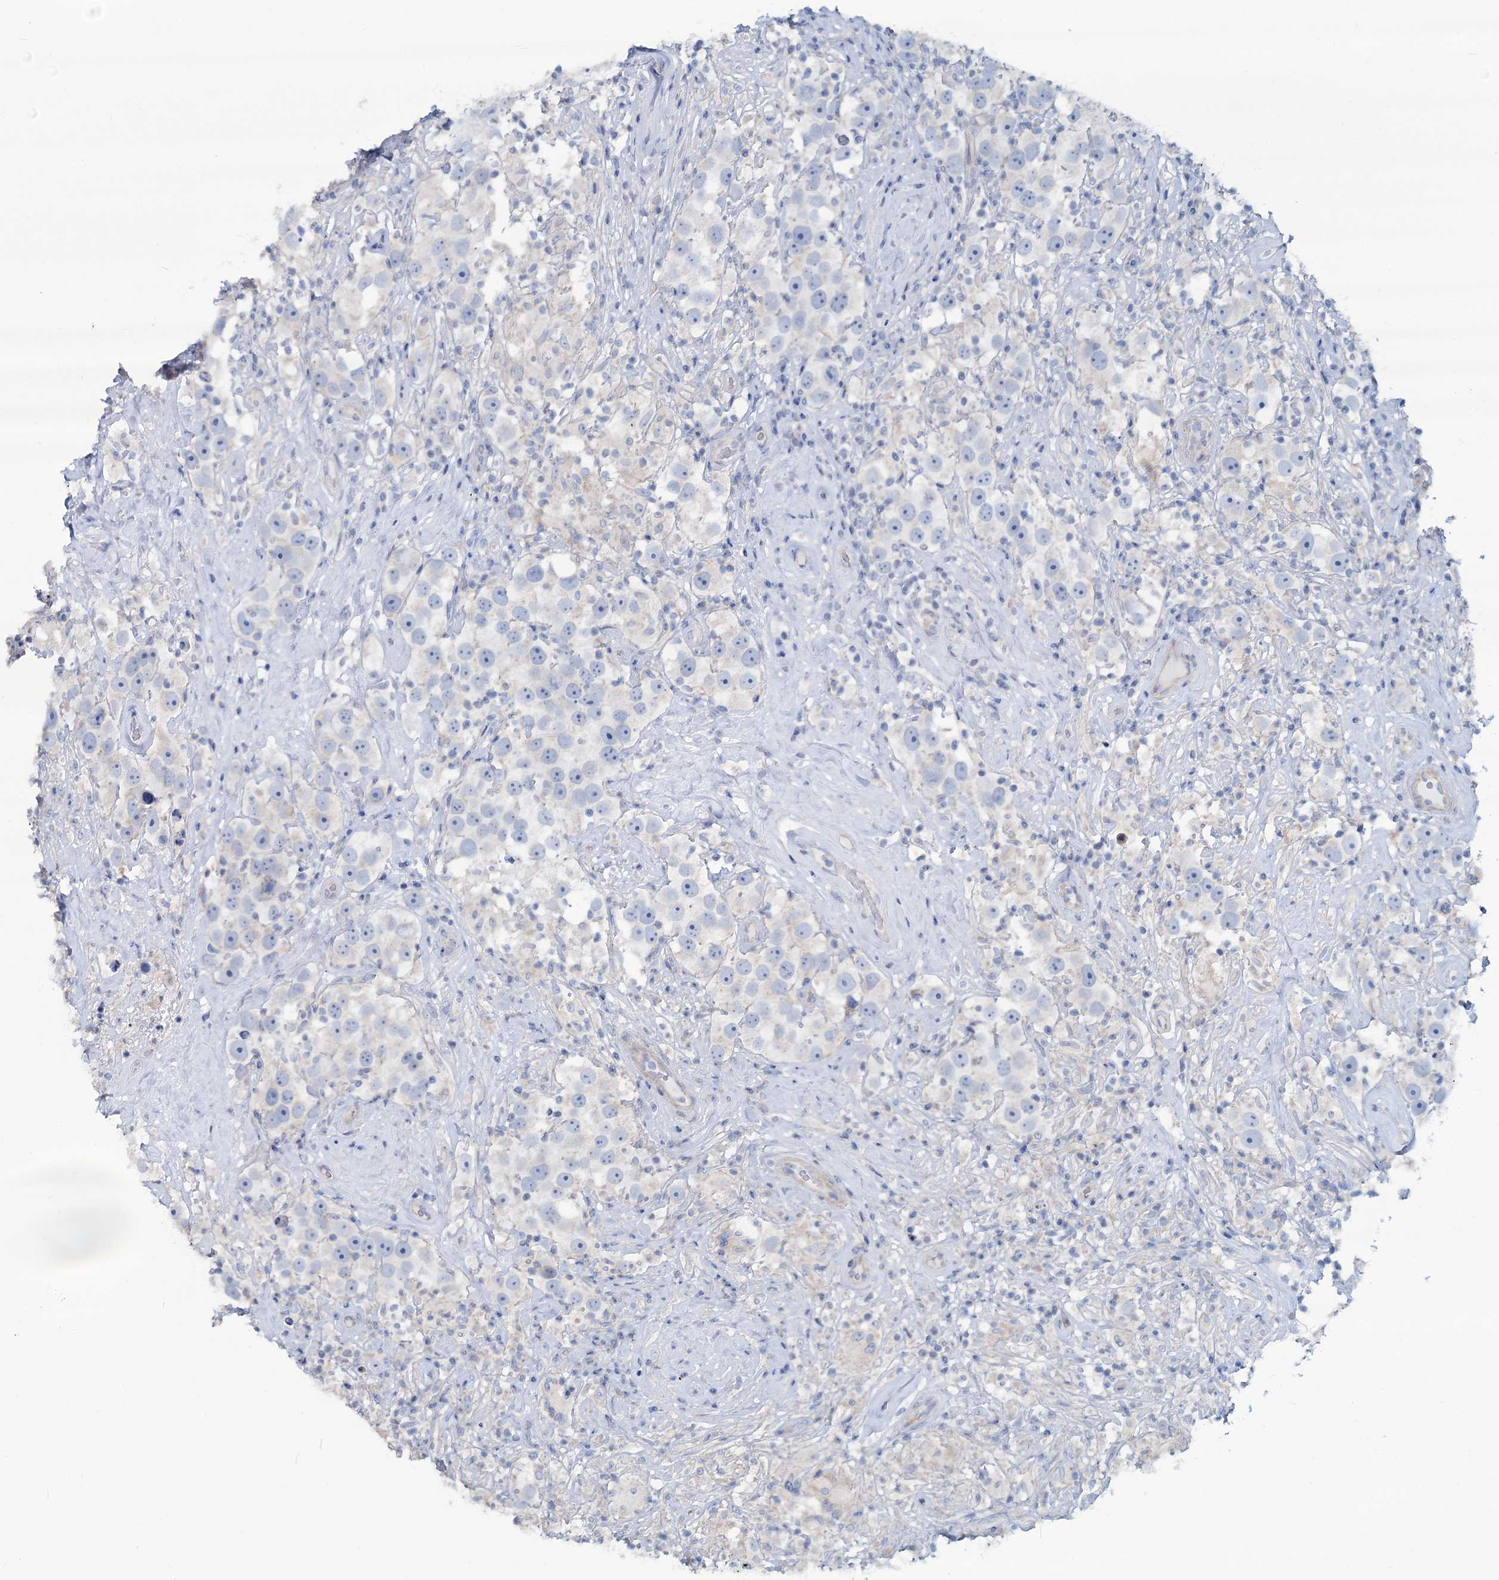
{"staining": {"intensity": "negative", "quantity": "none", "location": "none"}, "tissue": "testis cancer", "cell_type": "Tumor cells", "image_type": "cancer", "snomed": [{"axis": "morphology", "description": "Seminoma, NOS"}, {"axis": "topography", "description": "Testis"}], "caption": "Tumor cells show no significant positivity in testis cancer (seminoma). (Immunohistochemistry (ihc), brightfield microscopy, high magnification).", "gene": "SLC1A3", "patient": {"sex": "male", "age": 49}}